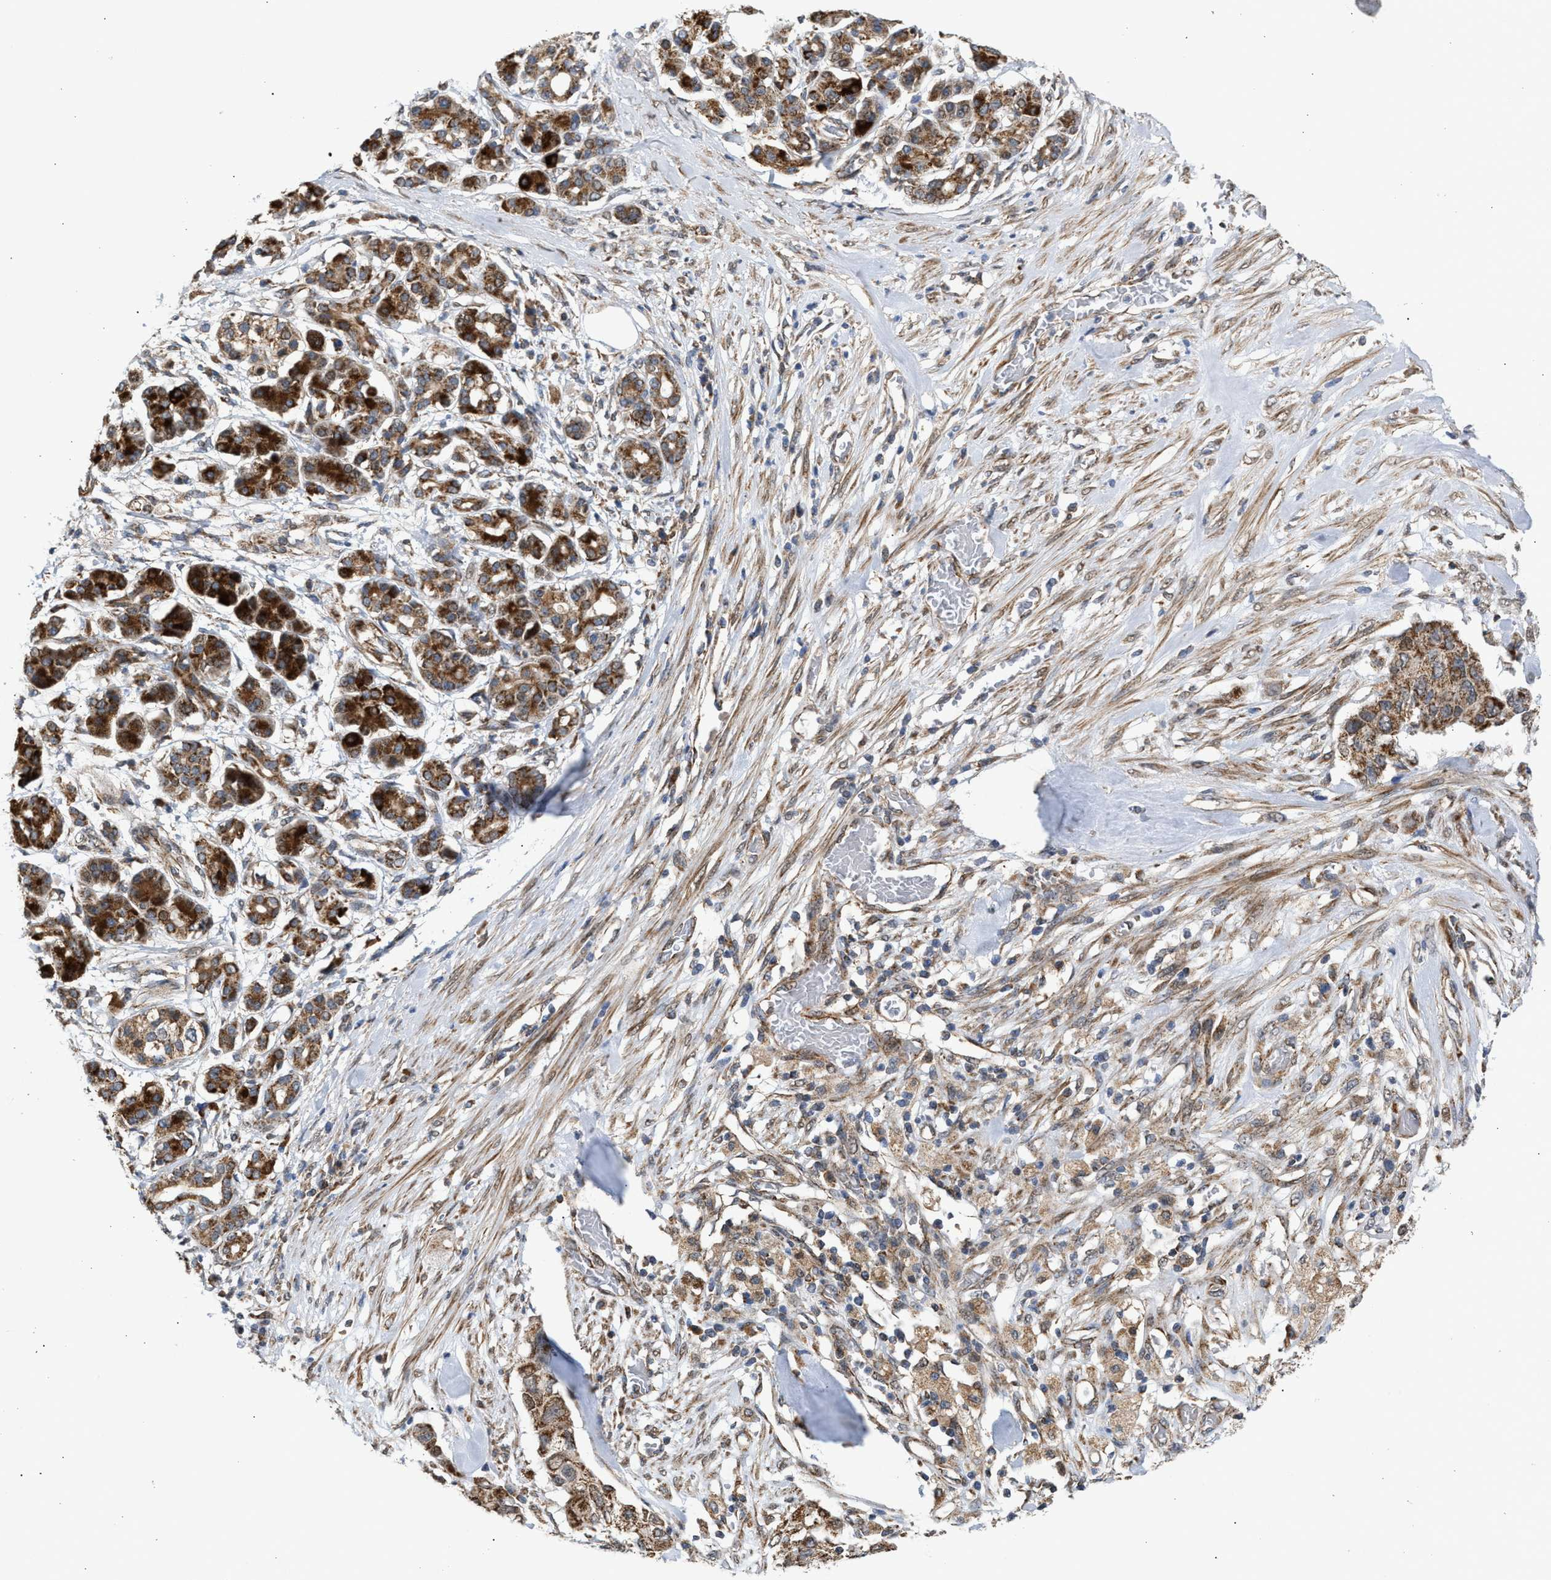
{"staining": {"intensity": "moderate", "quantity": ">75%", "location": "cytoplasmic/membranous"}, "tissue": "pancreatic cancer", "cell_type": "Tumor cells", "image_type": "cancer", "snomed": [{"axis": "morphology", "description": "Adenocarcinoma, NOS"}, {"axis": "topography", "description": "Pancreas"}], "caption": "Immunohistochemistry staining of adenocarcinoma (pancreatic), which shows medium levels of moderate cytoplasmic/membranous positivity in about >75% of tumor cells indicating moderate cytoplasmic/membranous protein expression. The staining was performed using DAB (3,3'-diaminobenzidine) (brown) for protein detection and nuclei were counterstained in hematoxylin (blue).", "gene": "TACO1", "patient": {"sex": "female", "age": 56}}